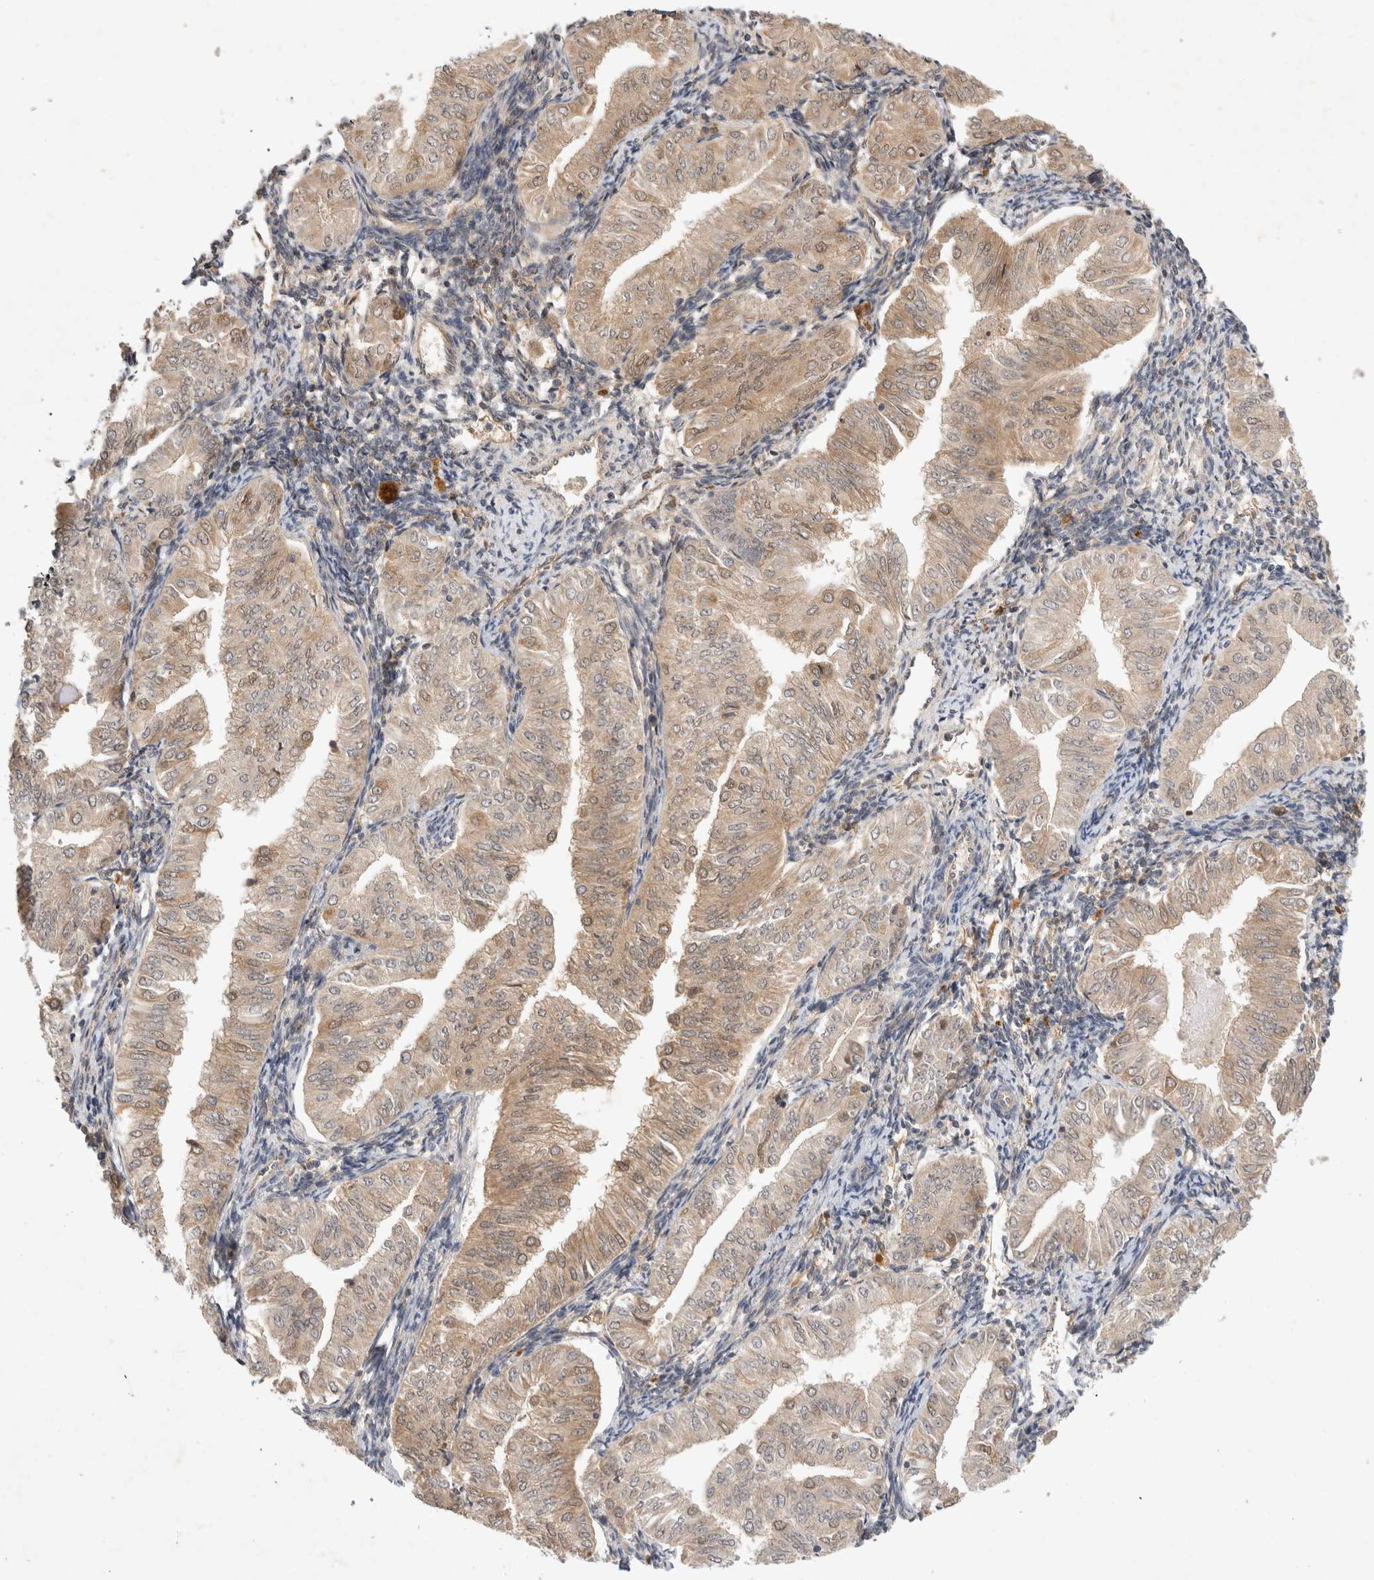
{"staining": {"intensity": "weak", "quantity": ">75%", "location": "cytoplasmic/membranous,nuclear"}, "tissue": "endometrial cancer", "cell_type": "Tumor cells", "image_type": "cancer", "snomed": [{"axis": "morphology", "description": "Normal tissue, NOS"}, {"axis": "morphology", "description": "Adenocarcinoma, NOS"}, {"axis": "topography", "description": "Endometrium"}], "caption": "Immunohistochemistry (IHC) micrograph of adenocarcinoma (endometrial) stained for a protein (brown), which reveals low levels of weak cytoplasmic/membranous and nuclear staining in about >75% of tumor cells.", "gene": "YES1", "patient": {"sex": "female", "age": 53}}